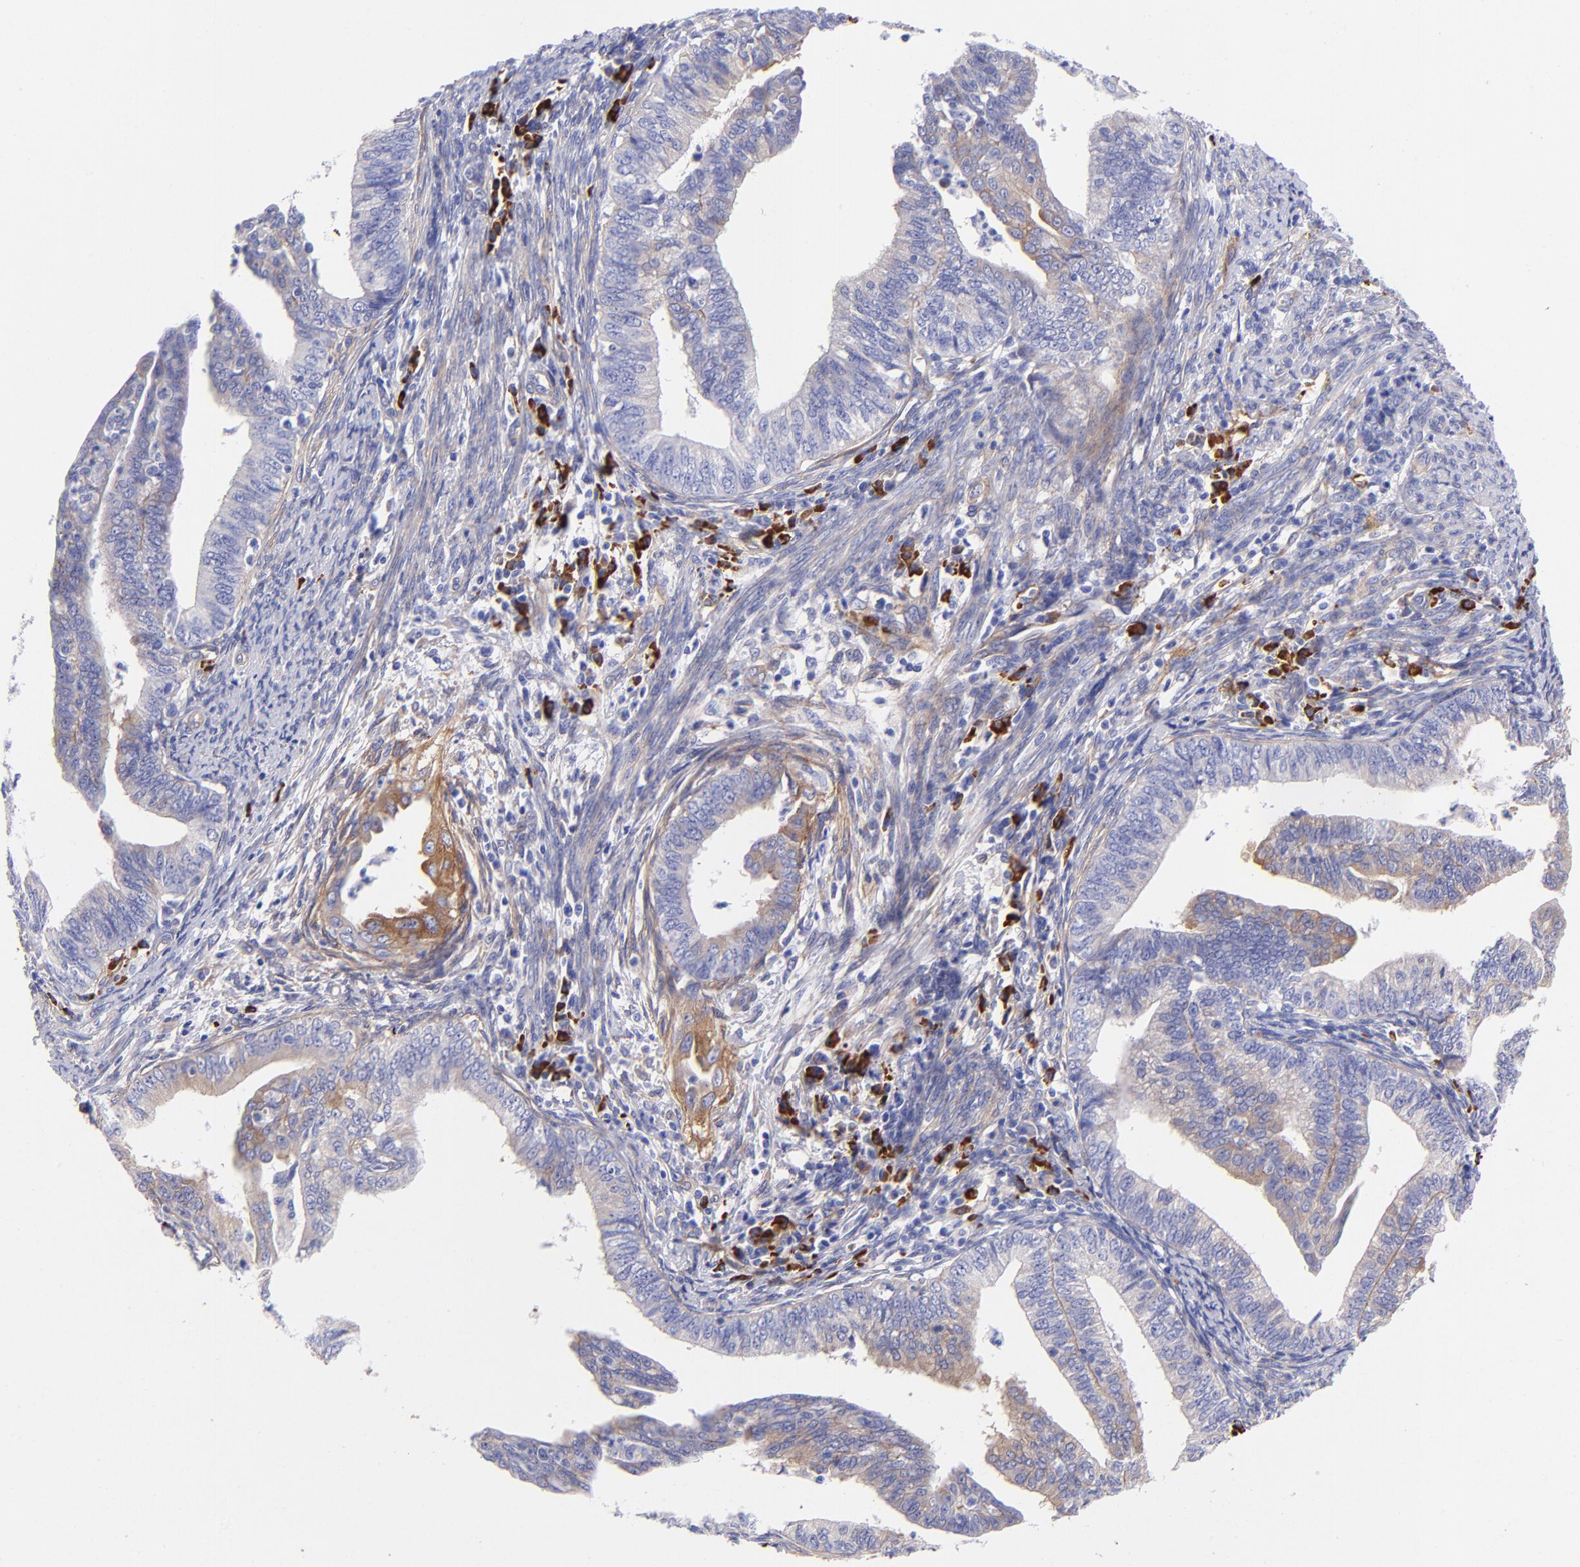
{"staining": {"intensity": "moderate", "quantity": "<25%", "location": "cytoplasmic/membranous"}, "tissue": "endometrial cancer", "cell_type": "Tumor cells", "image_type": "cancer", "snomed": [{"axis": "morphology", "description": "Adenocarcinoma, NOS"}, {"axis": "topography", "description": "Endometrium"}], "caption": "Immunohistochemical staining of endometrial adenocarcinoma shows low levels of moderate cytoplasmic/membranous protein expression in about <25% of tumor cells.", "gene": "PPFIBP1", "patient": {"sex": "female", "age": 66}}